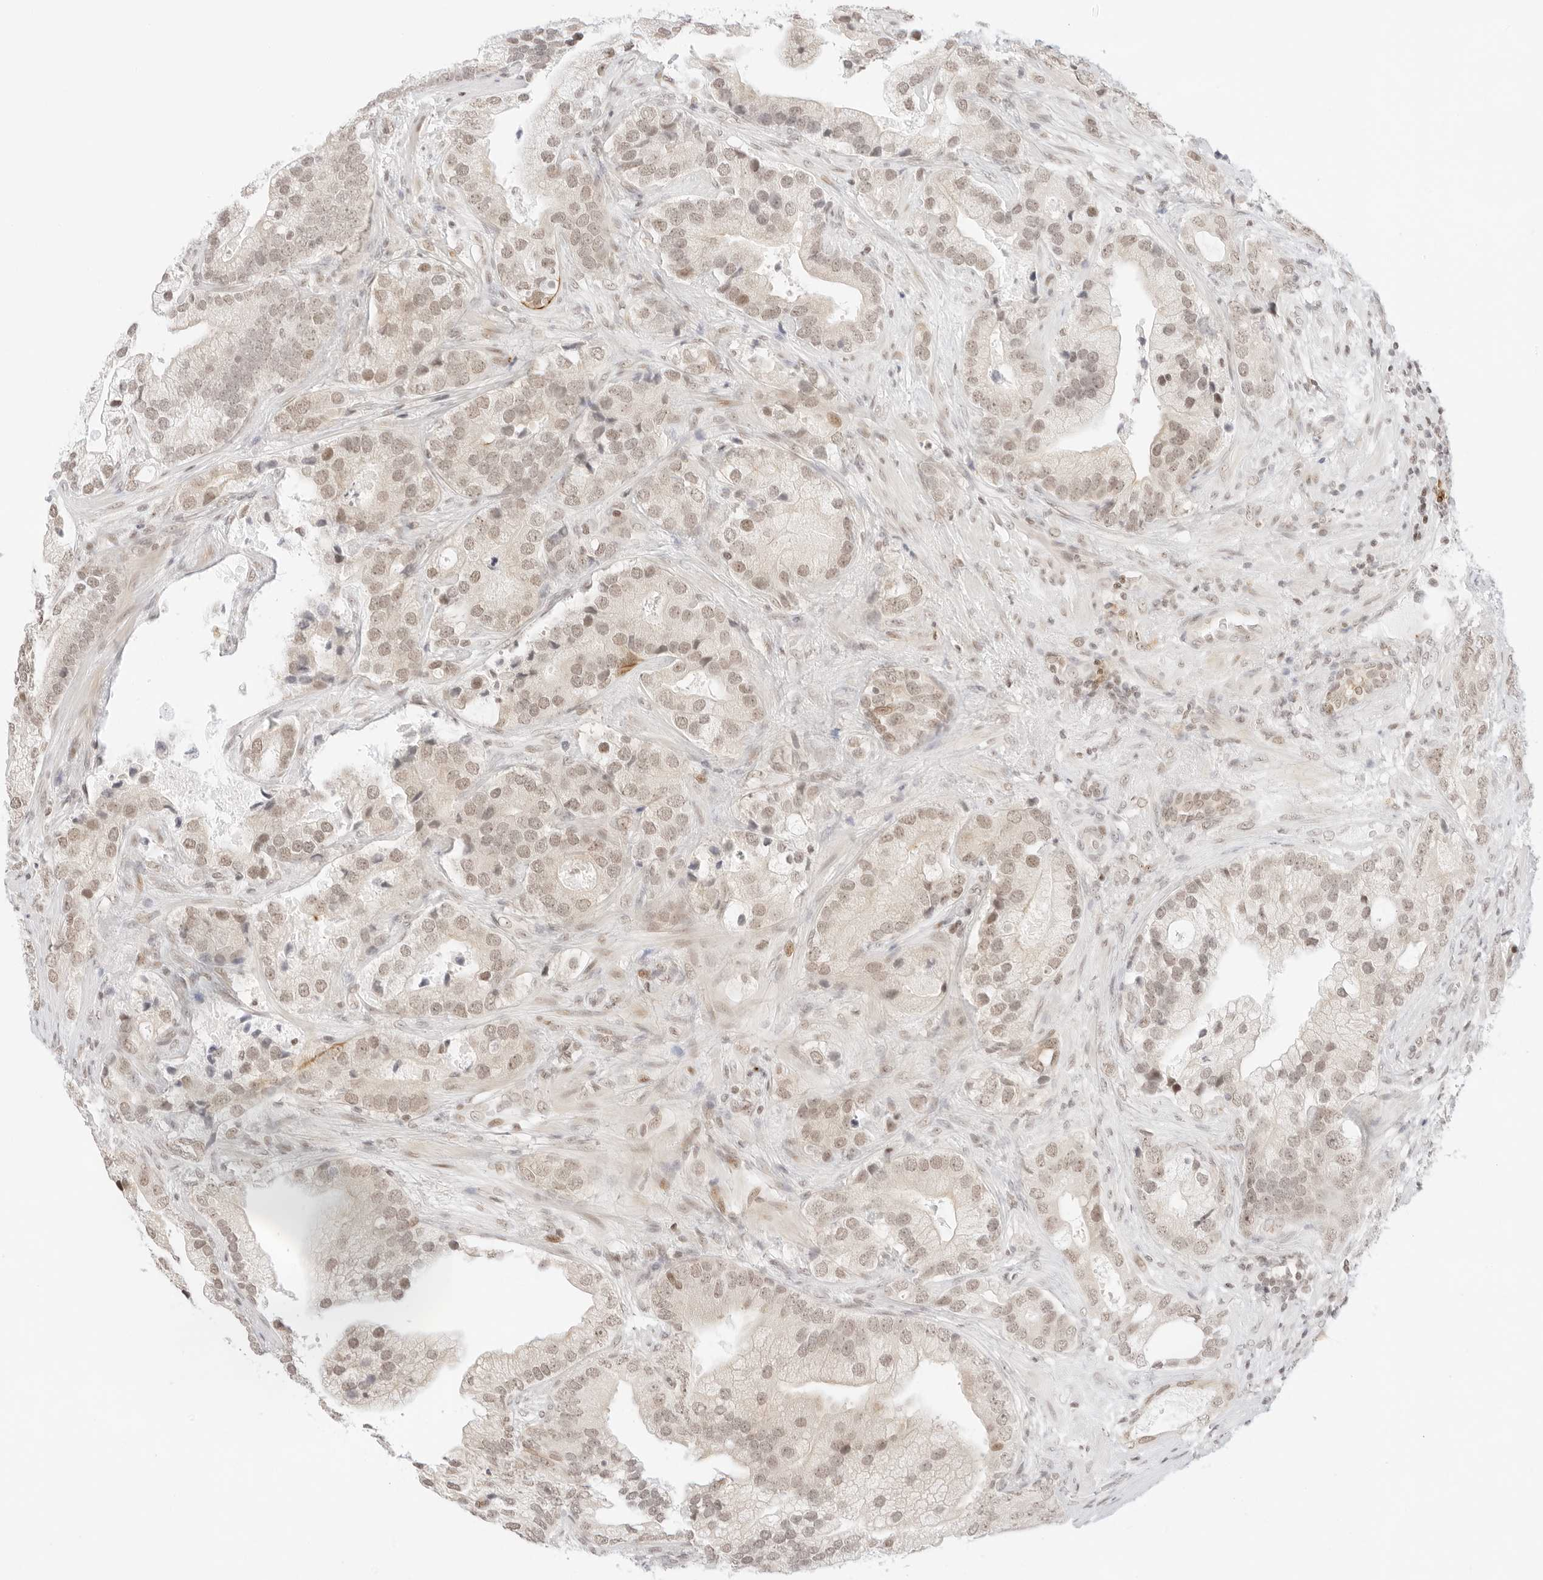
{"staining": {"intensity": "weak", "quantity": "25%-75%", "location": "nuclear"}, "tissue": "prostate cancer", "cell_type": "Tumor cells", "image_type": "cancer", "snomed": [{"axis": "morphology", "description": "Adenocarcinoma, High grade"}, {"axis": "topography", "description": "Prostate"}], "caption": "Brown immunohistochemical staining in prostate cancer shows weak nuclear positivity in approximately 25%-75% of tumor cells.", "gene": "GNAS", "patient": {"sex": "male", "age": 70}}